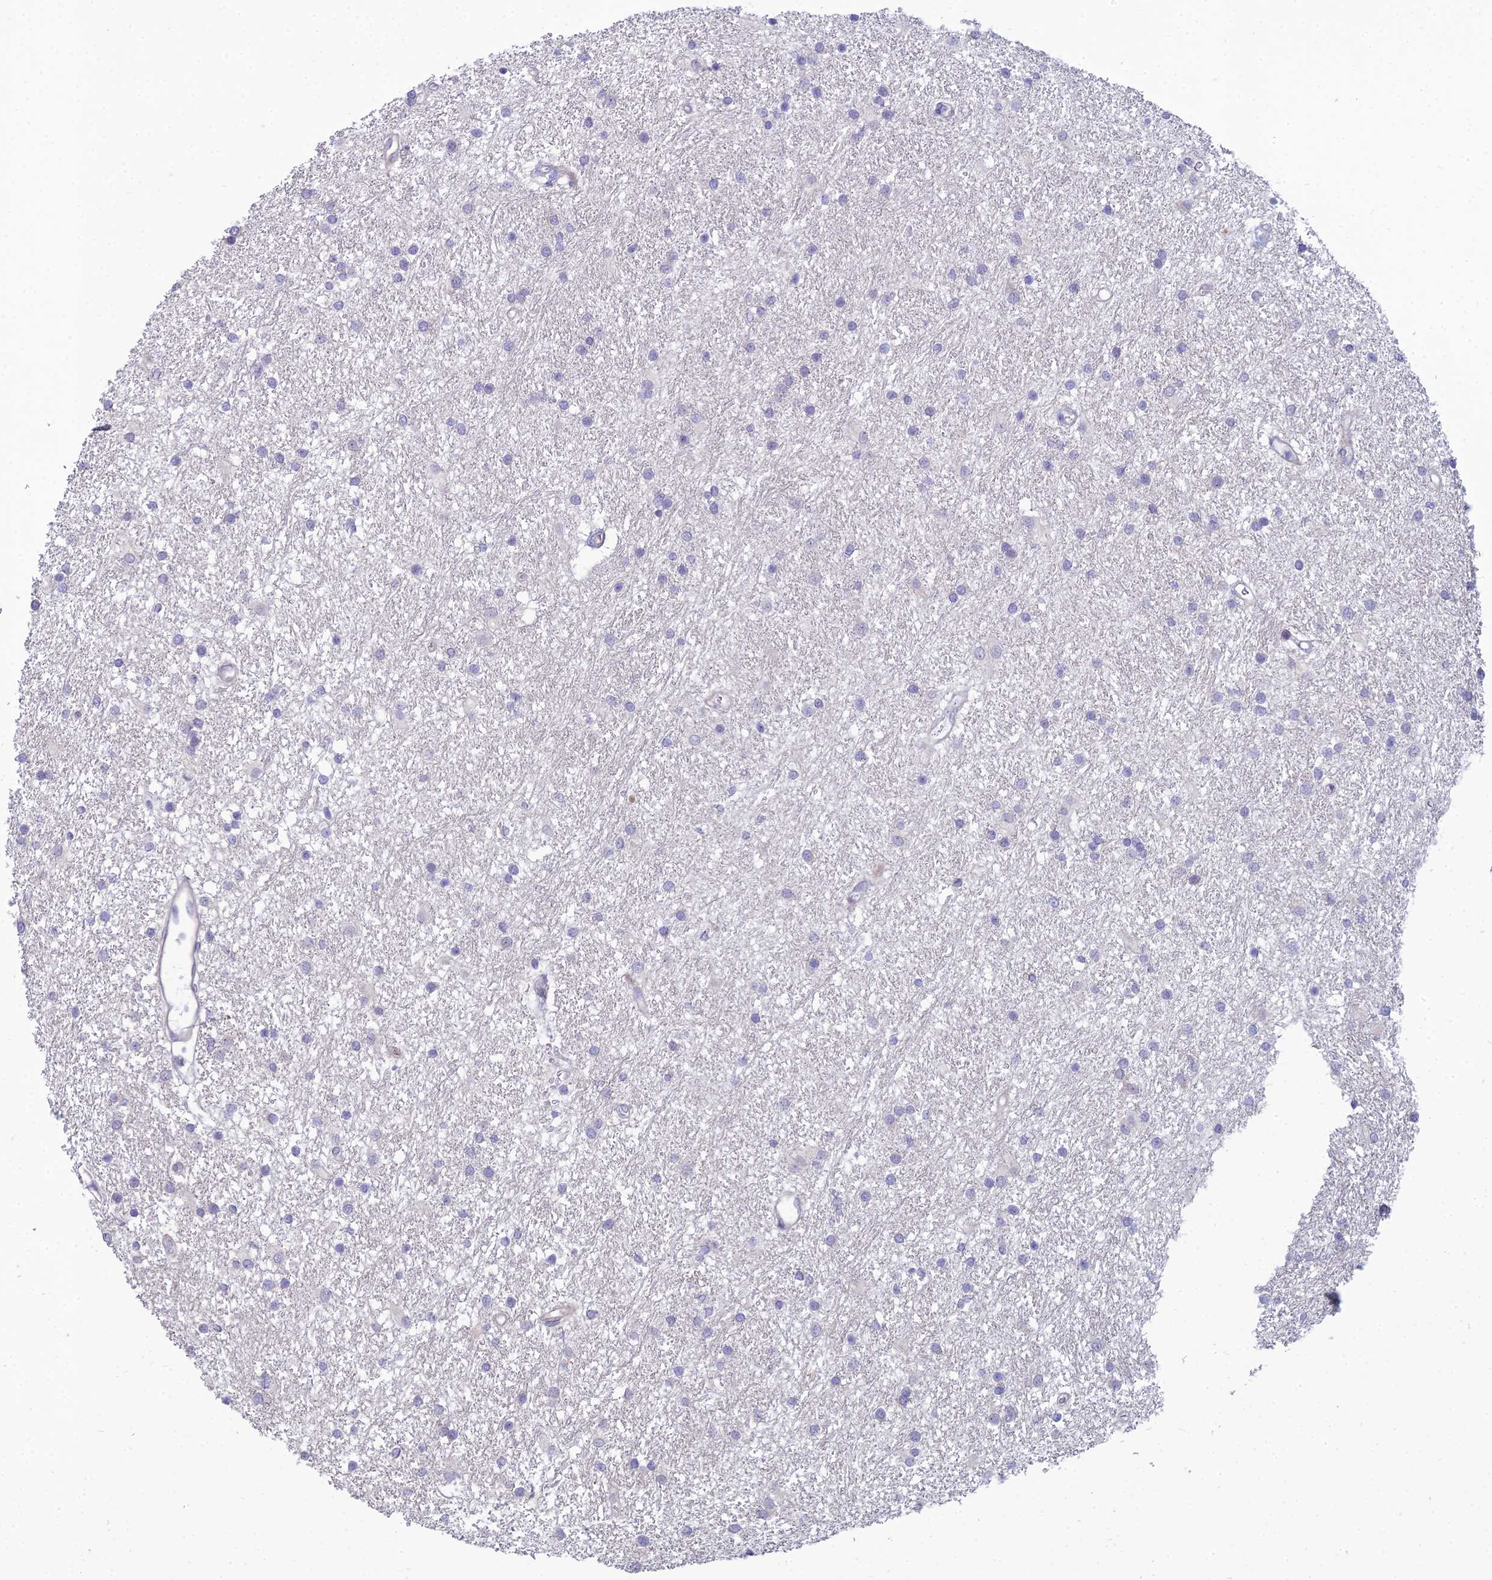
{"staining": {"intensity": "negative", "quantity": "none", "location": "none"}, "tissue": "glioma", "cell_type": "Tumor cells", "image_type": "cancer", "snomed": [{"axis": "morphology", "description": "Glioma, malignant, High grade"}, {"axis": "topography", "description": "Brain"}], "caption": "High power microscopy histopathology image of an immunohistochemistry histopathology image of malignant glioma (high-grade), revealing no significant positivity in tumor cells. Brightfield microscopy of immunohistochemistry (IHC) stained with DAB (3,3'-diaminobenzidine) (brown) and hematoxylin (blue), captured at high magnification.", "gene": "NUSAP1", "patient": {"sex": "male", "age": 77}}